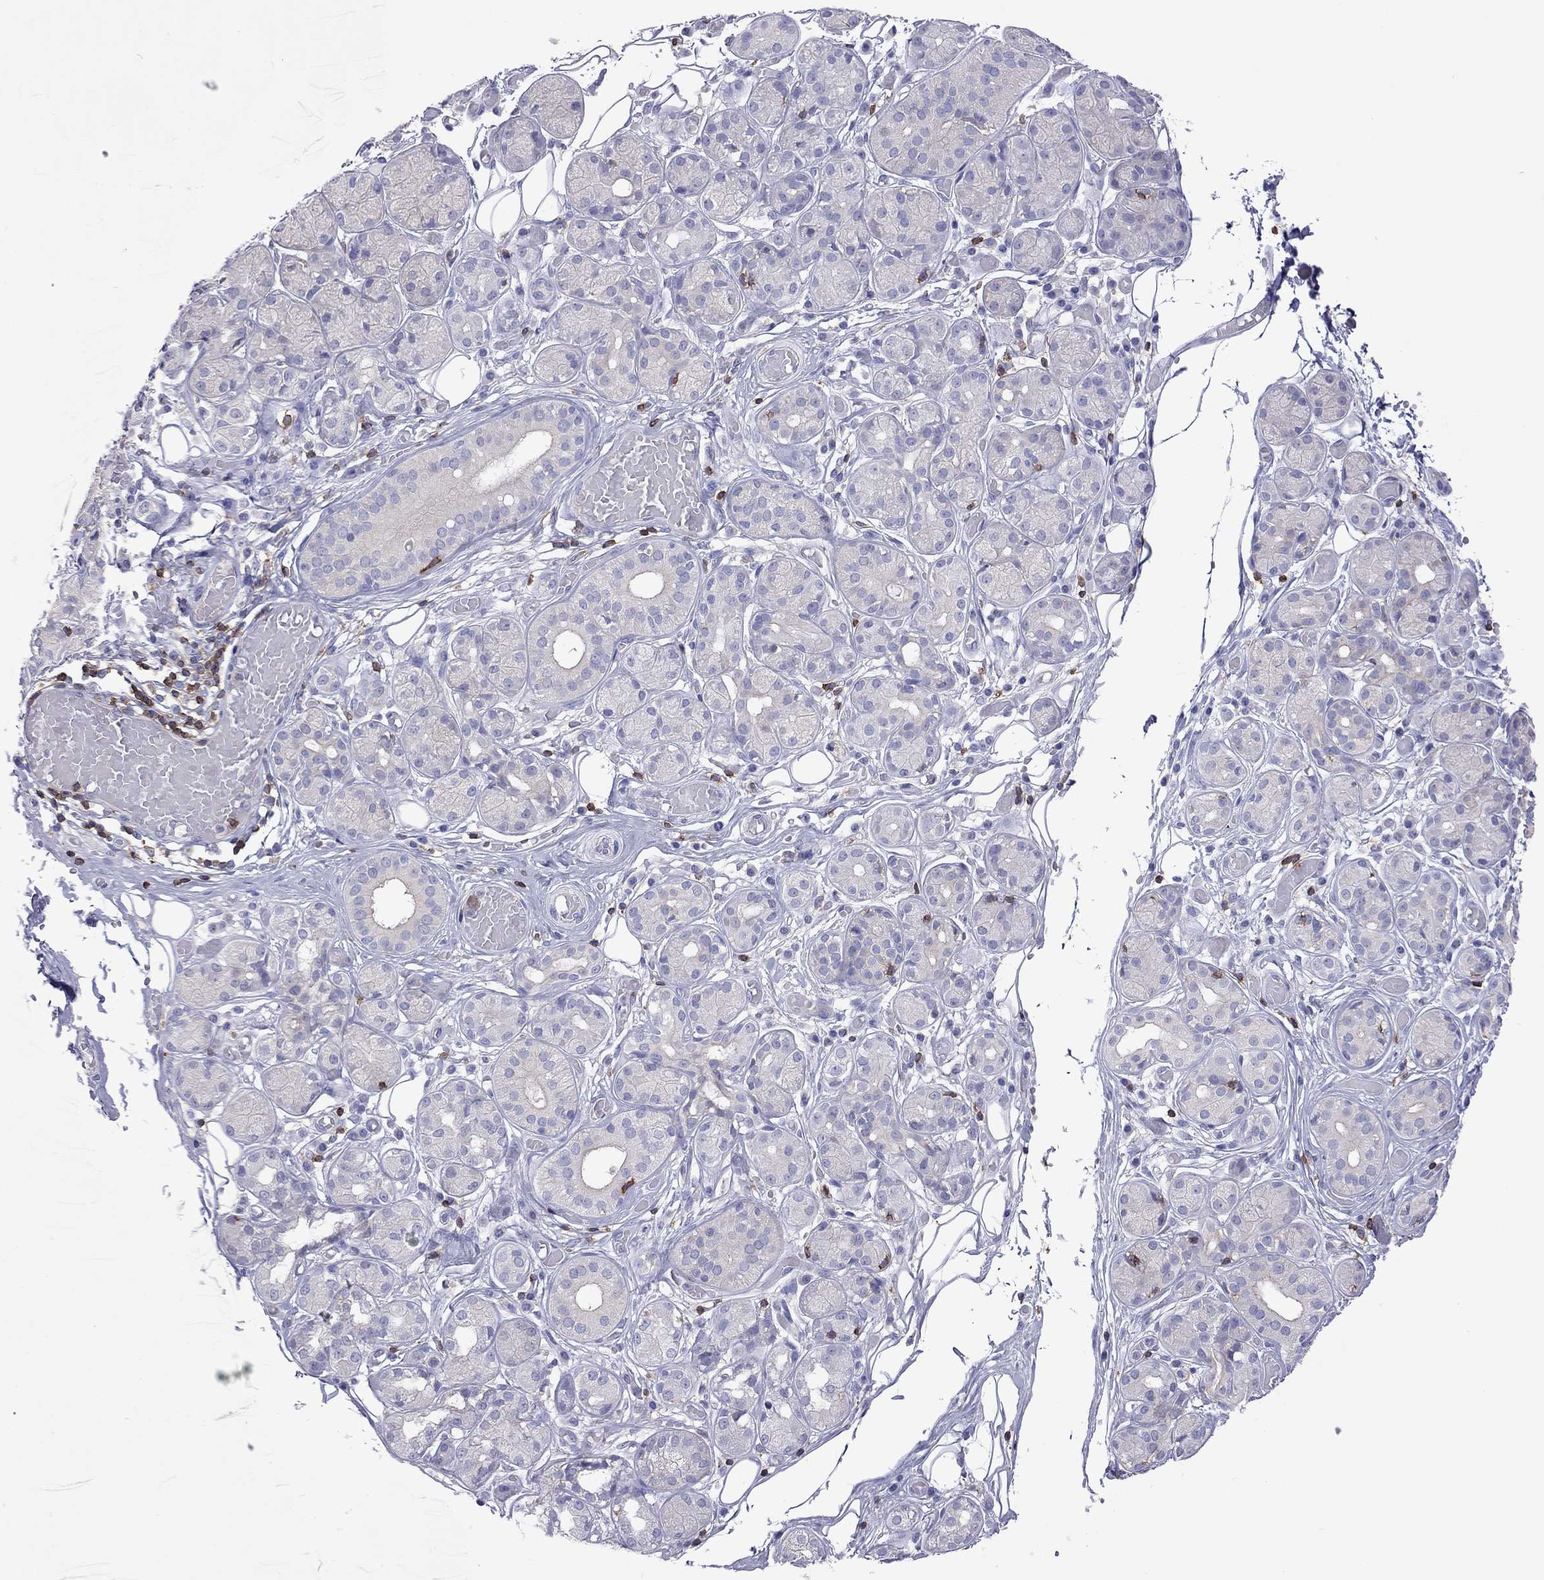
{"staining": {"intensity": "negative", "quantity": "none", "location": "none"}, "tissue": "salivary gland", "cell_type": "Glandular cells", "image_type": "normal", "snomed": [{"axis": "morphology", "description": "Normal tissue, NOS"}, {"axis": "topography", "description": "Salivary gland"}, {"axis": "topography", "description": "Peripheral nerve tissue"}], "caption": "Immunohistochemistry micrograph of normal salivary gland: salivary gland stained with DAB (3,3'-diaminobenzidine) reveals no significant protein positivity in glandular cells. Nuclei are stained in blue.", "gene": "ENSG00000288637", "patient": {"sex": "male", "age": 71}}